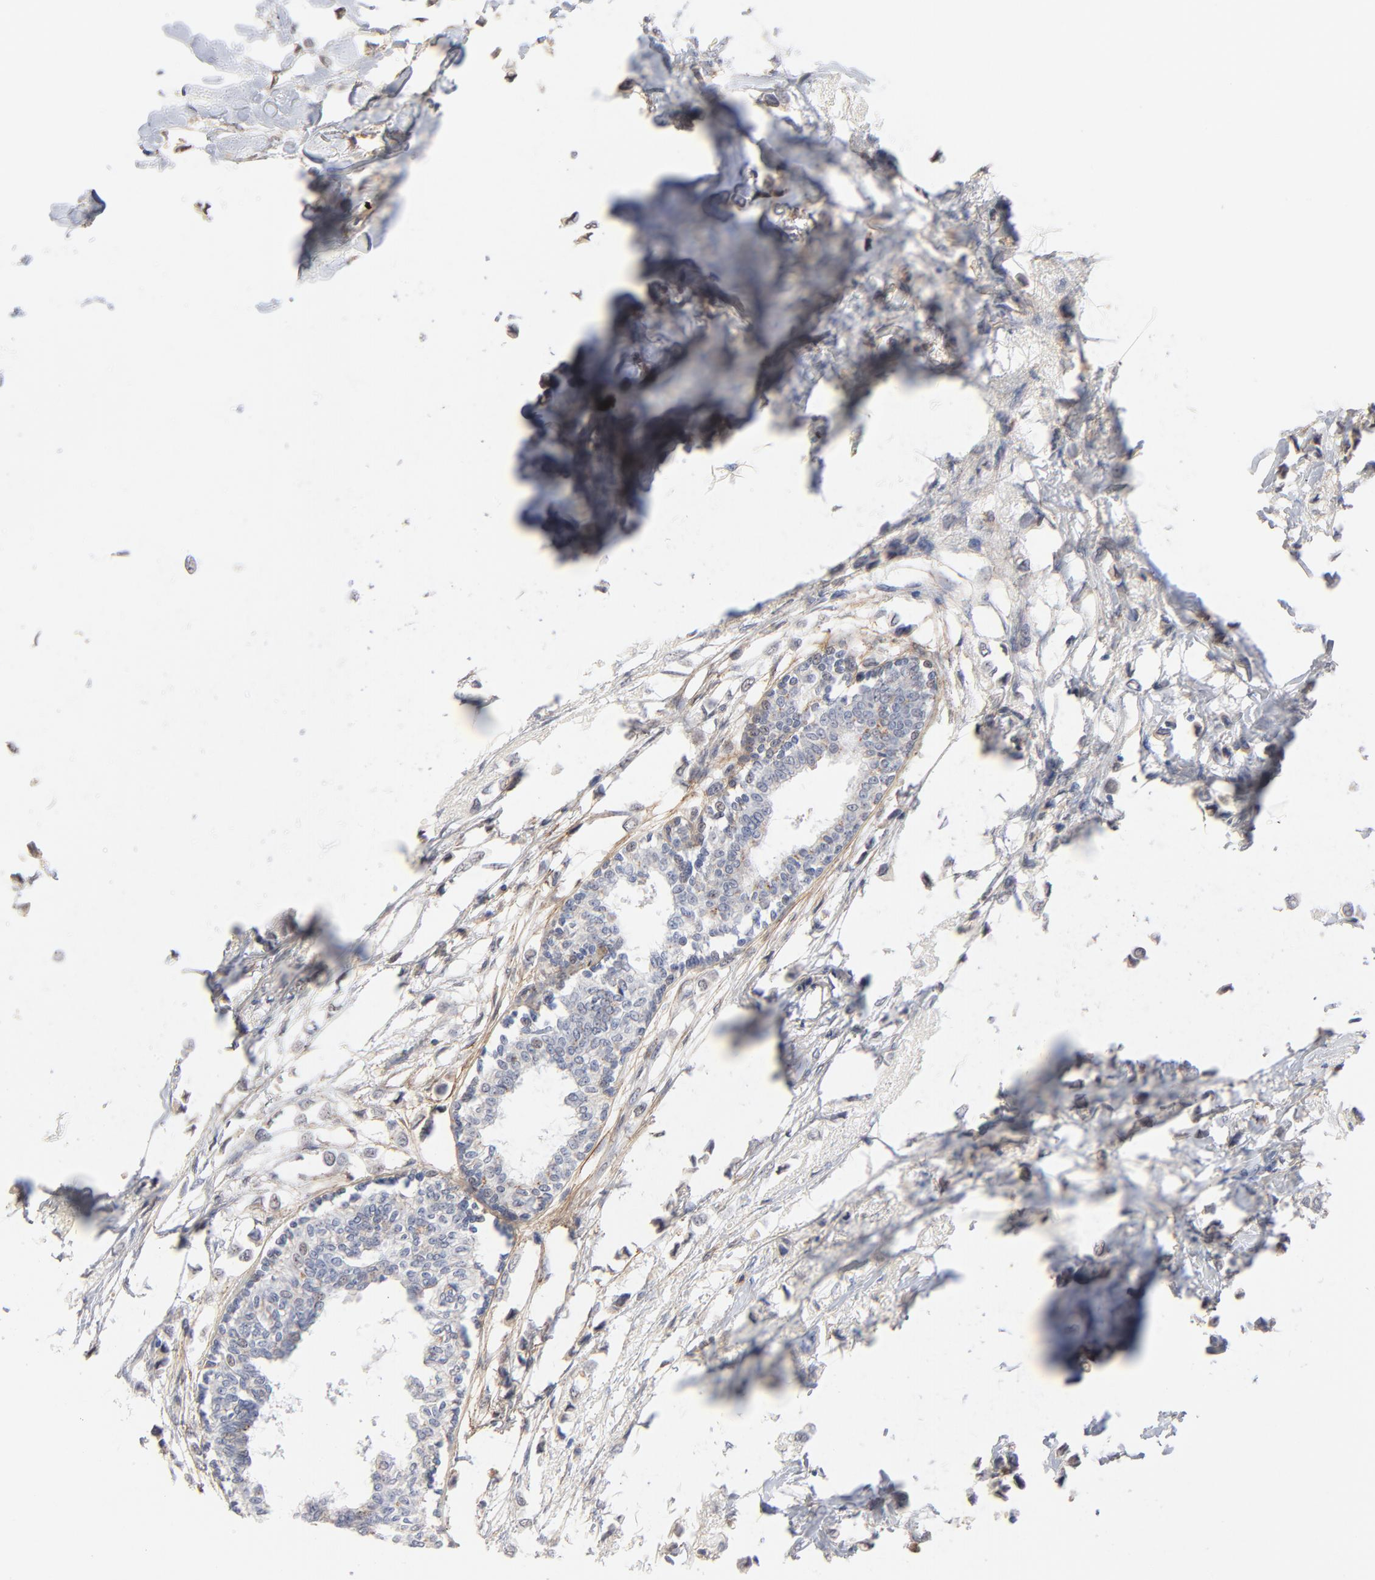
{"staining": {"intensity": "negative", "quantity": "none", "location": "none"}, "tissue": "breast cancer", "cell_type": "Tumor cells", "image_type": "cancer", "snomed": [{"axis": "morphology", "description": "Lobular carcinoma"}, {"axis": "topography", "description": "Breast"}], "caption": "Lobular carcinoma (breast) stained for a protein using IHC reveals no expression tumor cells.", "gene": "LTBP2", "patient": {"sex": "female", "age": 51}}